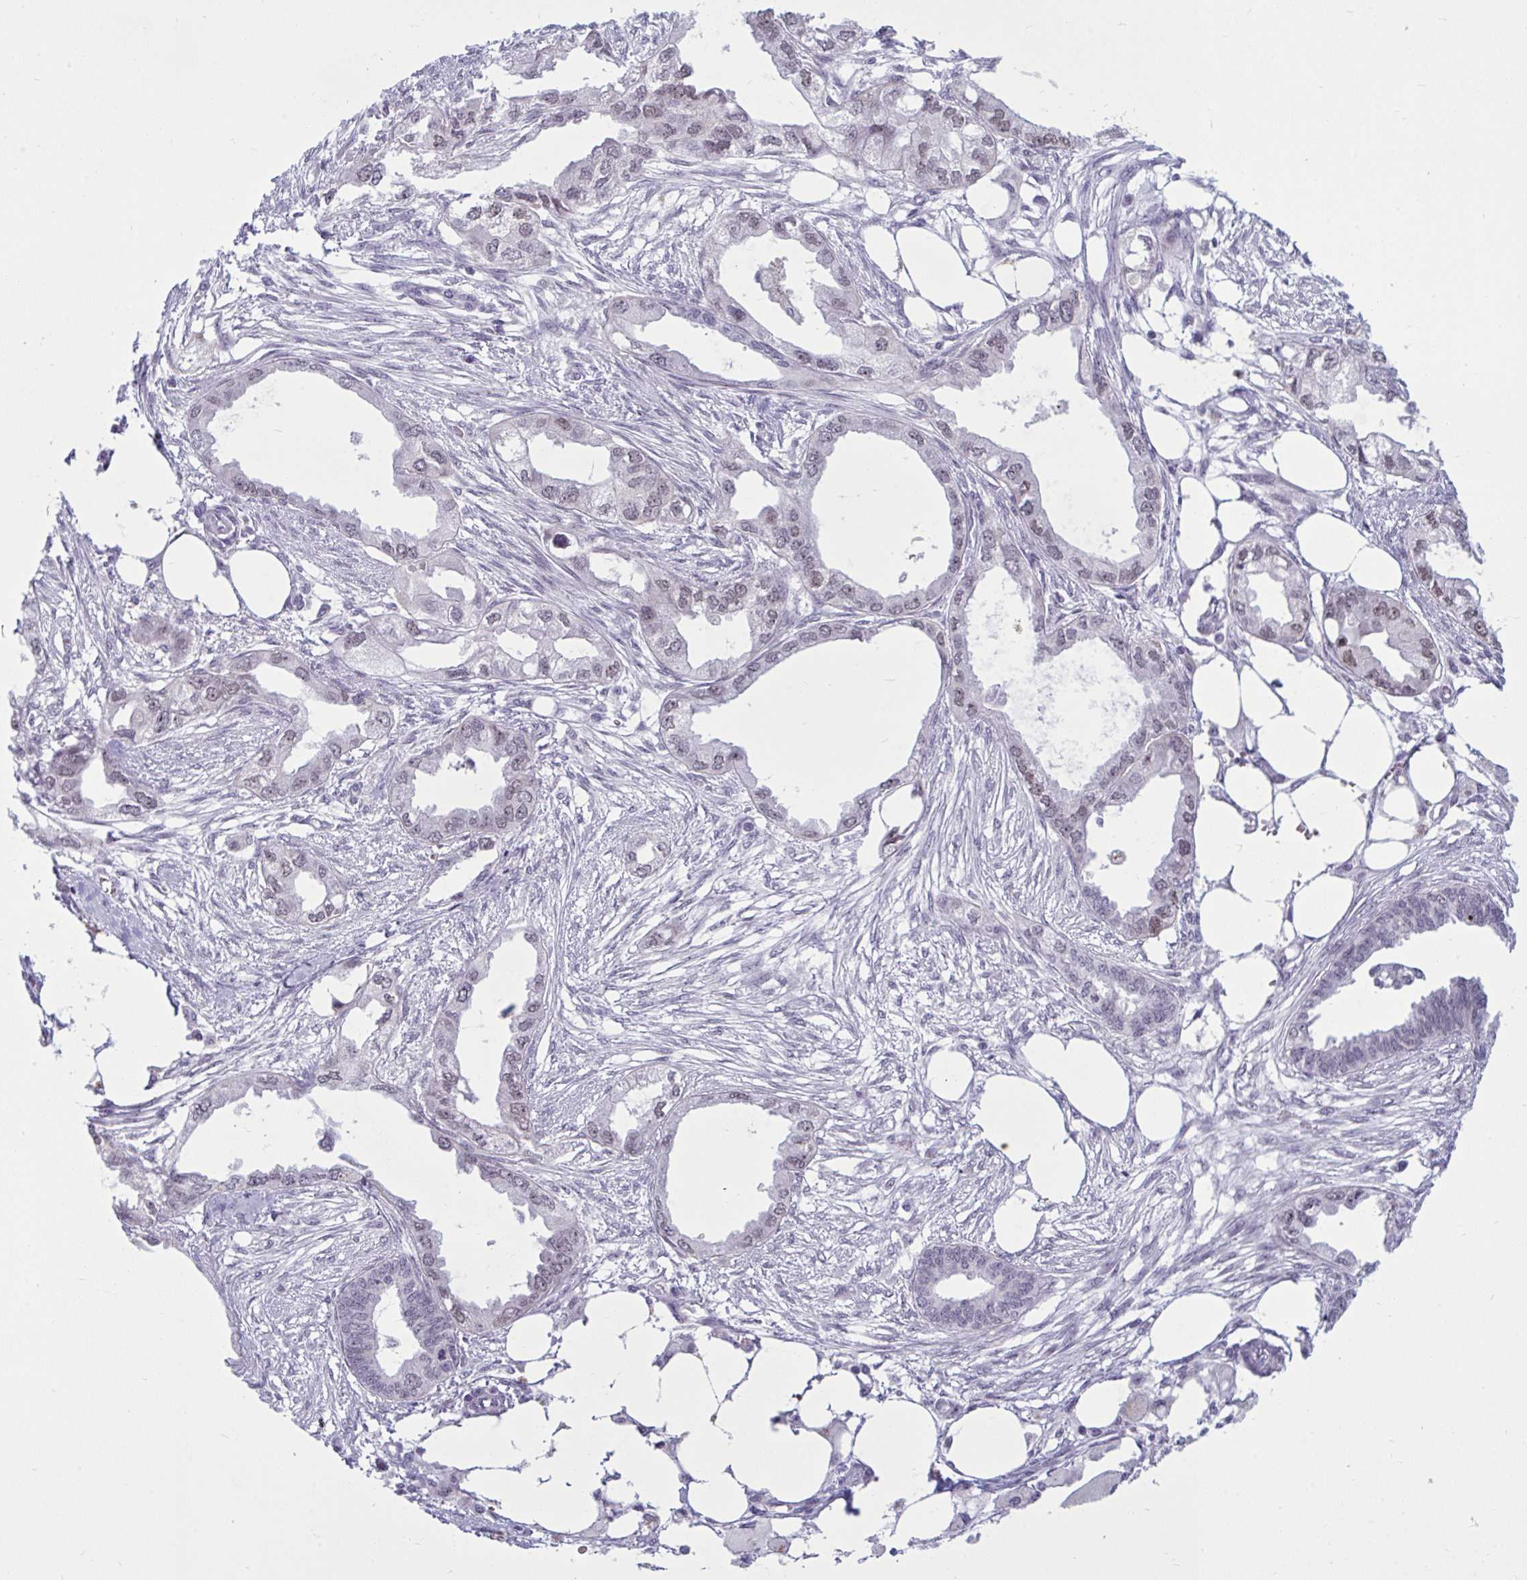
{"staining": {"intensity": "weak", "quantity": ">75%", "location": "nuclear"}, "tissue": "endometrial cancer", "cell_type": "Tumor cells", "image_type": "cancer", "snomed": [{"axis": "morphology", "description": "Adenocarcinoma, NOS"}, {"axis": "morphology", "description": "Adenocarcinoma, metastatic, NOS"}, {"axis": "topography", "description": "Adipose tissue"}, {"axis": "topography", "description": "Endometrium"}], "caption": "Metastatic adenocarcinoma (endometrial) was stained to show a protein in brown. There is low levels of weak nuclear expression in about >75% of tumor cells.", "gene": "TGM6", "patient": {"sex": "female", "age": 67}}